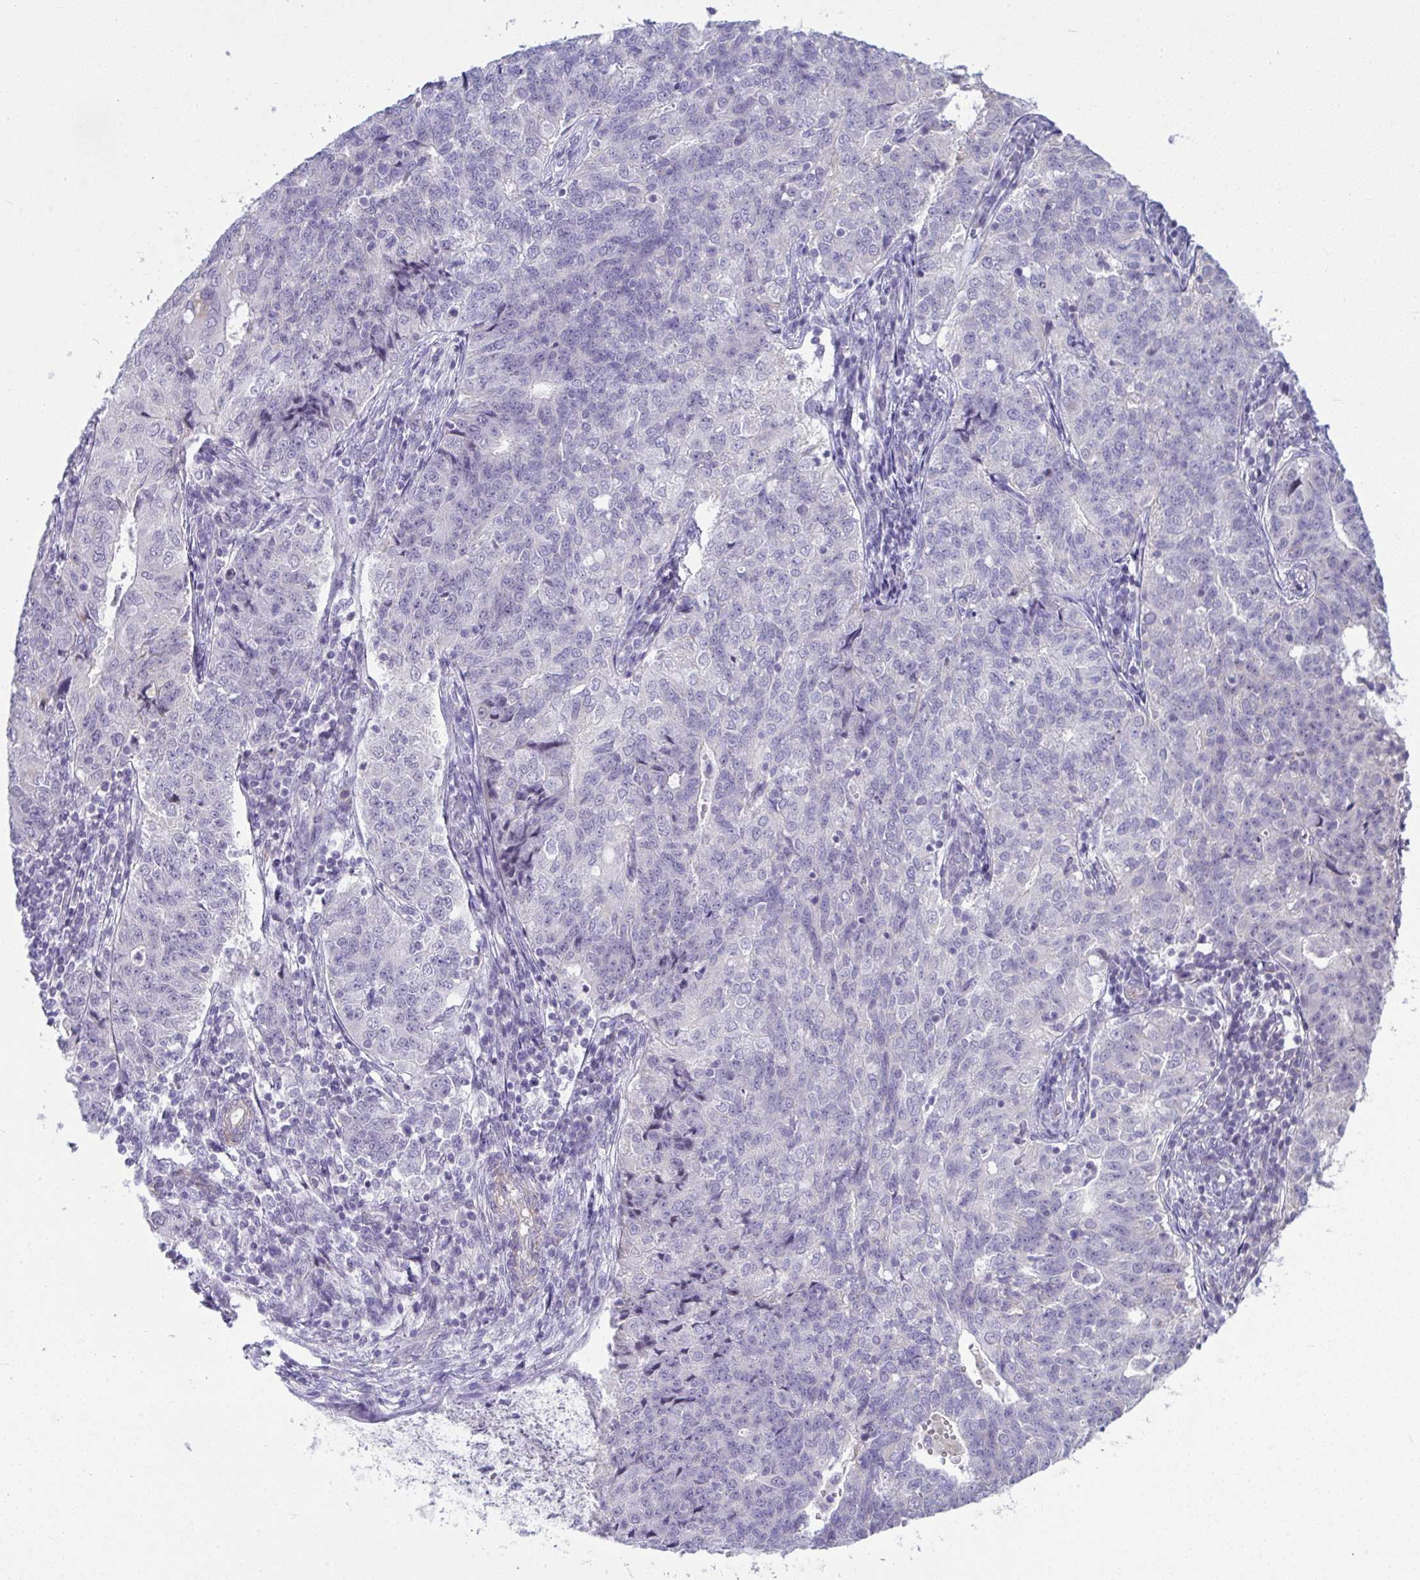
{"staining": {"intensity": "negative", "quantity": "none", "location": "none"}, "tissue": "endometrial cancer", "cell_type": "Tumor cells", "image_type": "cancer", "snomed": [{"axis": "morphology", "description": "Adenocarcinoma, NOS"}, {"axis": "topography", "description": "Endometrium"}], "caption": "The micrograph shows no staining of tumor cells in adenocarcinoma (endometrial).", "gene": "MYL12A", "patient": {"sex": "female", "age": 43}}